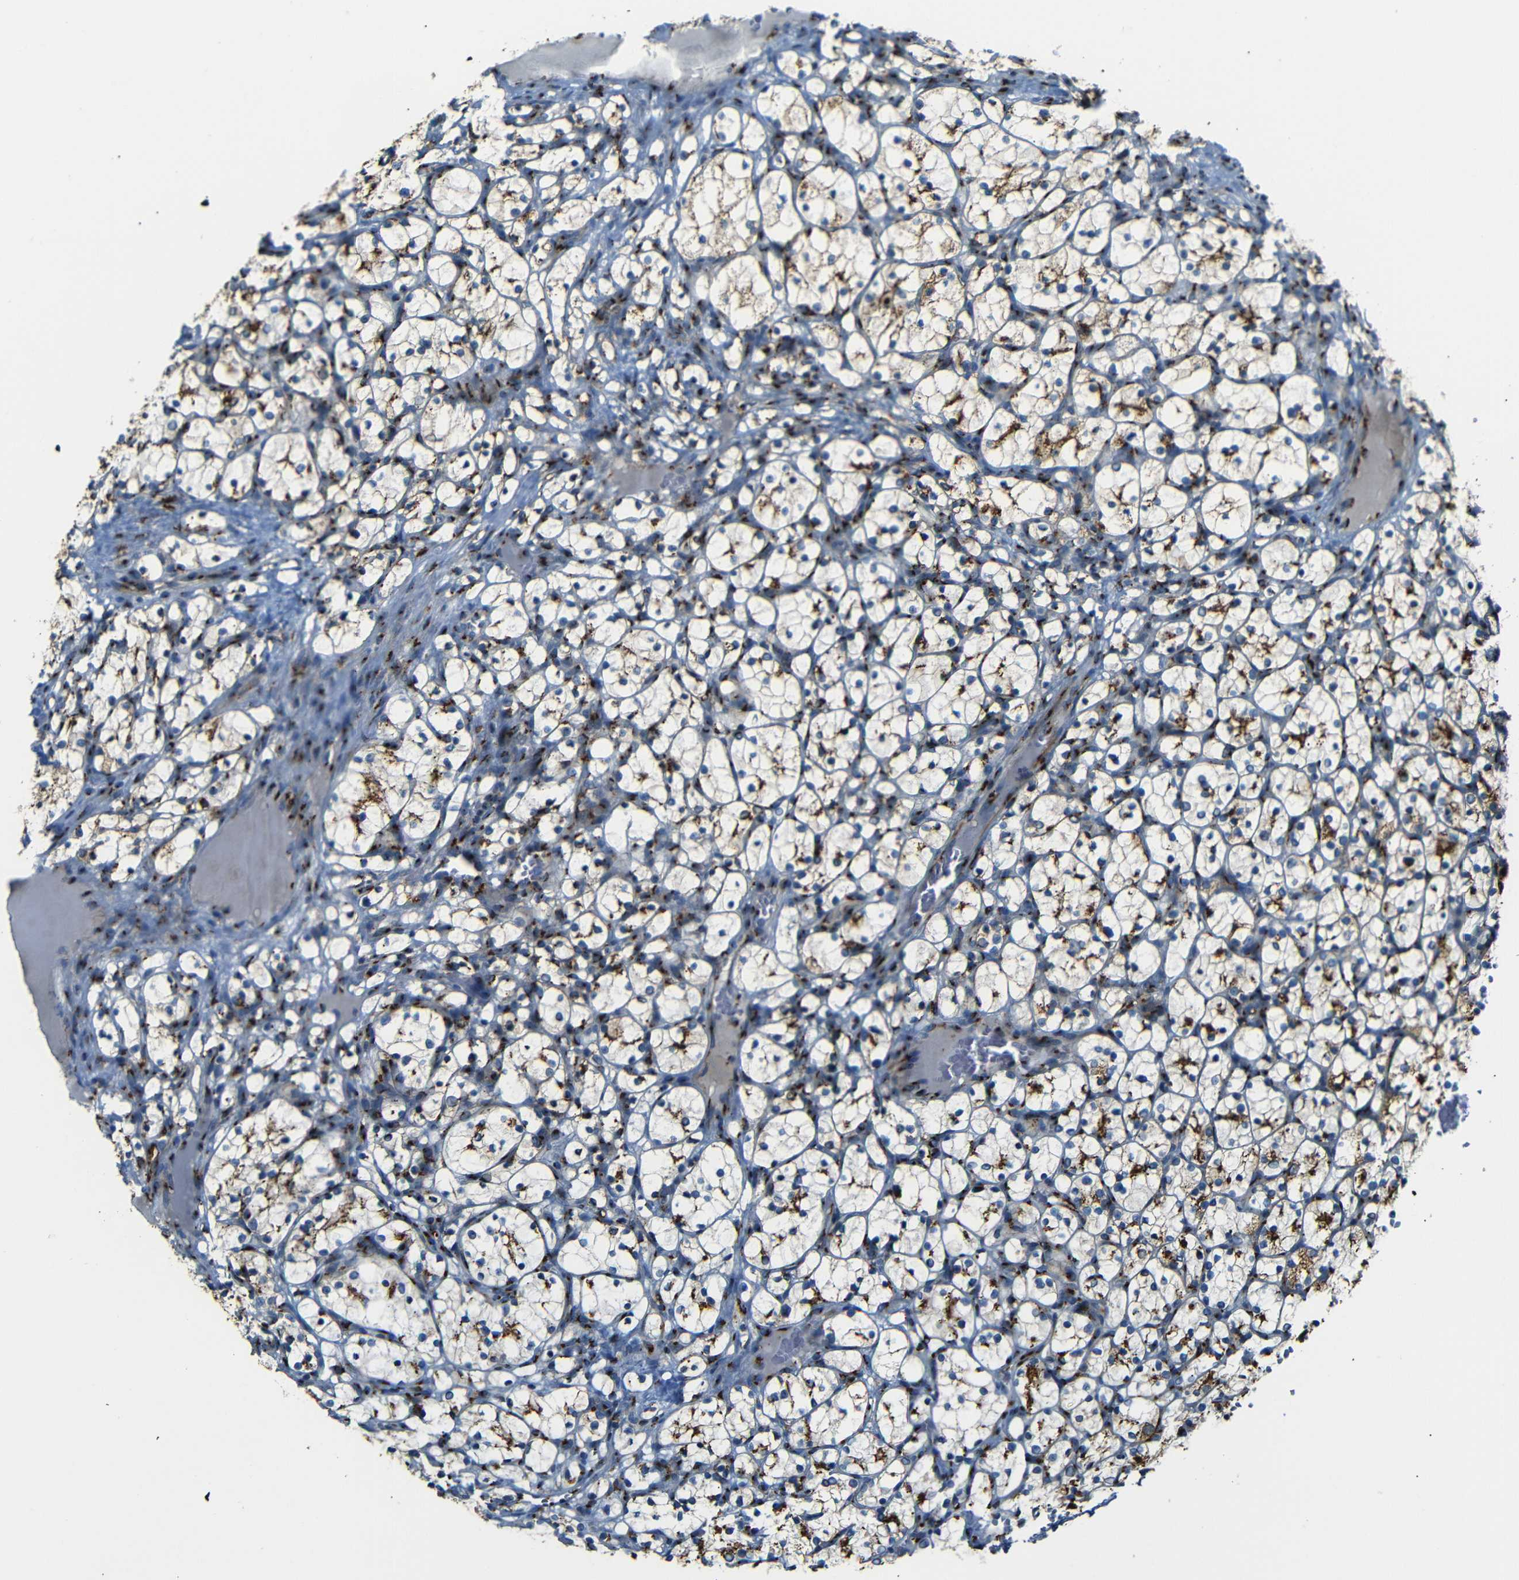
{"staining": {"intensity": "strong", "quantity": ">75%", "location": "cytoplasmic/membranous"}, "tissue": "renal cancer", "cell_type": "Tumor cells", "image_type": "cancer", "snomed": [{"axis": "morphology", "description": "Adenocarcinoma, NOS"}, {"axis": "topography", "description": "Kidney"}], "caption": "Renal cancer tissue reveals strong cytoplasmic/membranous positivity in approximately >75% of tumor cells The protein is stained brown, and the nuclei are stained in blue (DAB IHC with brightfield microscopy, high magnification).", "gene": "TGOLN2", "patient": {"sex": "female", "age": 69}}